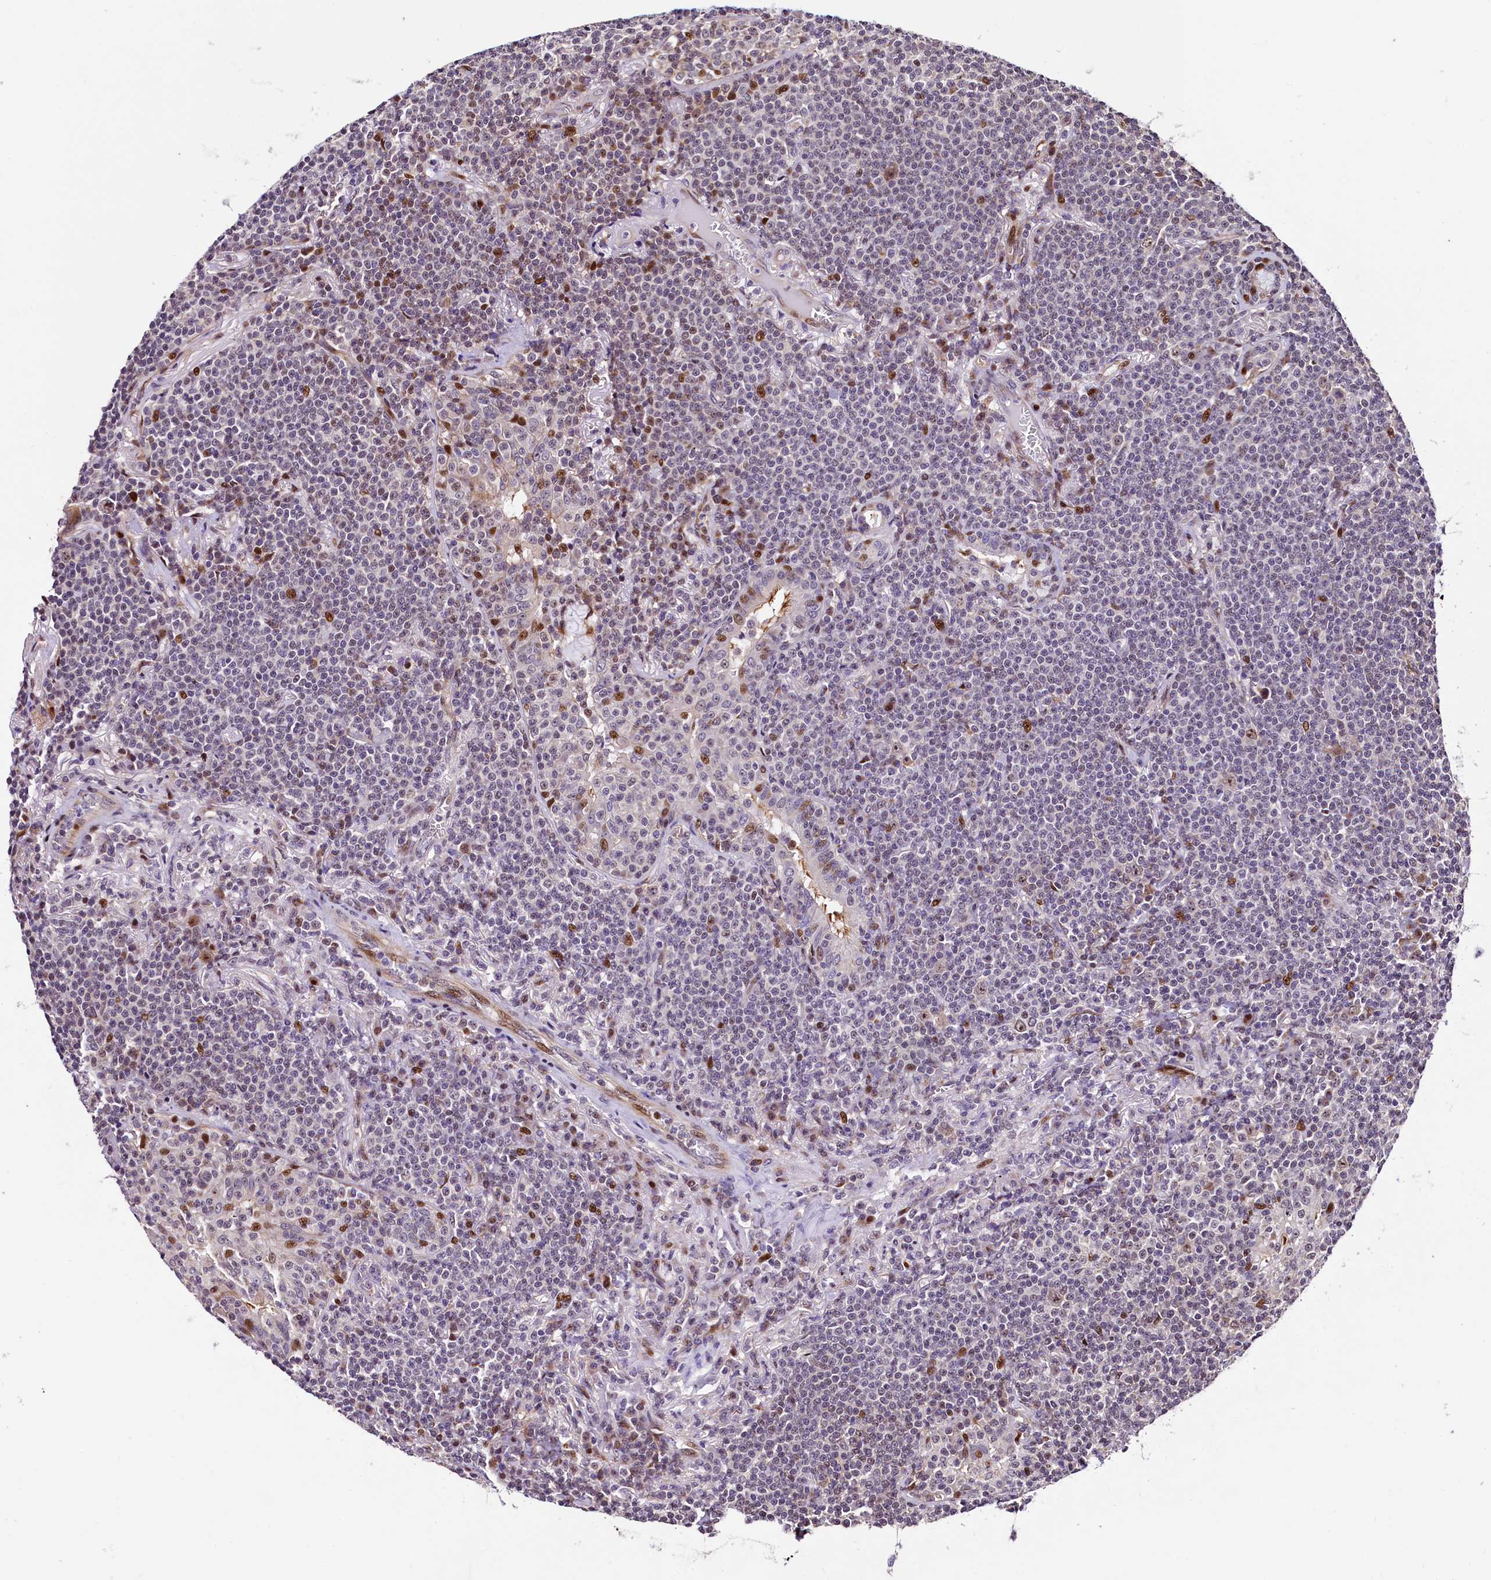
{"staining": {"intensity": "negative", "quantity": "none", "location": "none"}, "tissue": "lymphoma", "cell_type": "Tumor cells", "image_type": "cancer", "snomed": [{"axis": "morphology", "description": "Malignant lymphoma, non-Hodgkin's type, Low grade"}, {"axis": "topography", "description": "Lung"}], "caption": "An immunohistochemistry (IHC) micrograph of lymphoma is shown. There is no staining in tumor cells of lymphoma.", "gene": "TRMT112", "patient": {"sex": "female", "age": 71}}